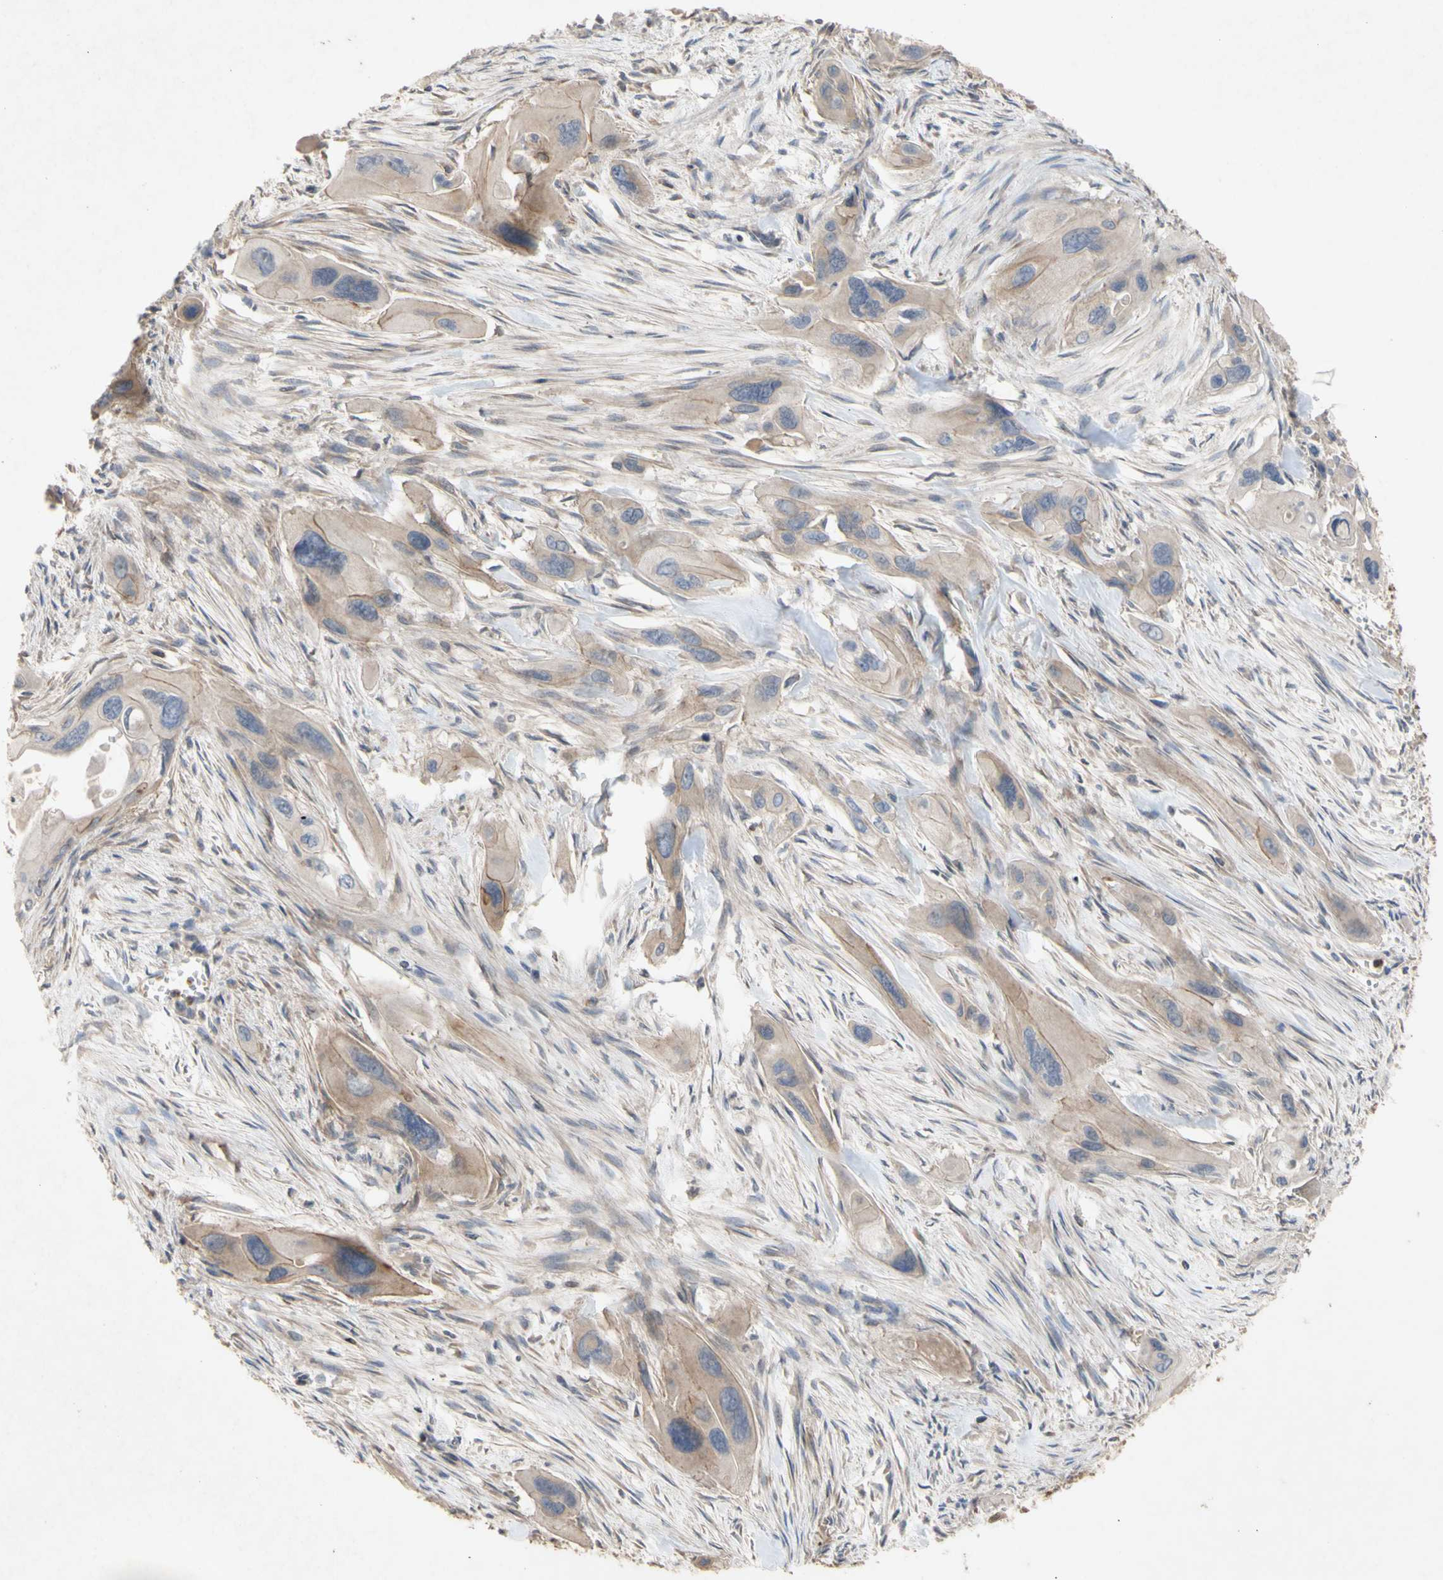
{"staining": {"intensity": "weak", "quantity": ">75%", "location": "cytoplasmic/membranous"}, "tissue": "pancreatic cancer", "cell_type": "Tumor cells", "image_type": "cancer", "snomed": [{"axis": "morphology", "description": "Adenocarcinoma, NOS"}, {"axis": "topography", "description": "Pancreas"}], "caption": "Tumor cells reveal low levels of weak cytoplasmic/membranous positivity in about >75% of cells in adenocarcinoma (pancreatic).", "gene": "NECTIN3", "patient": {"sex": "male", "age": 73}}